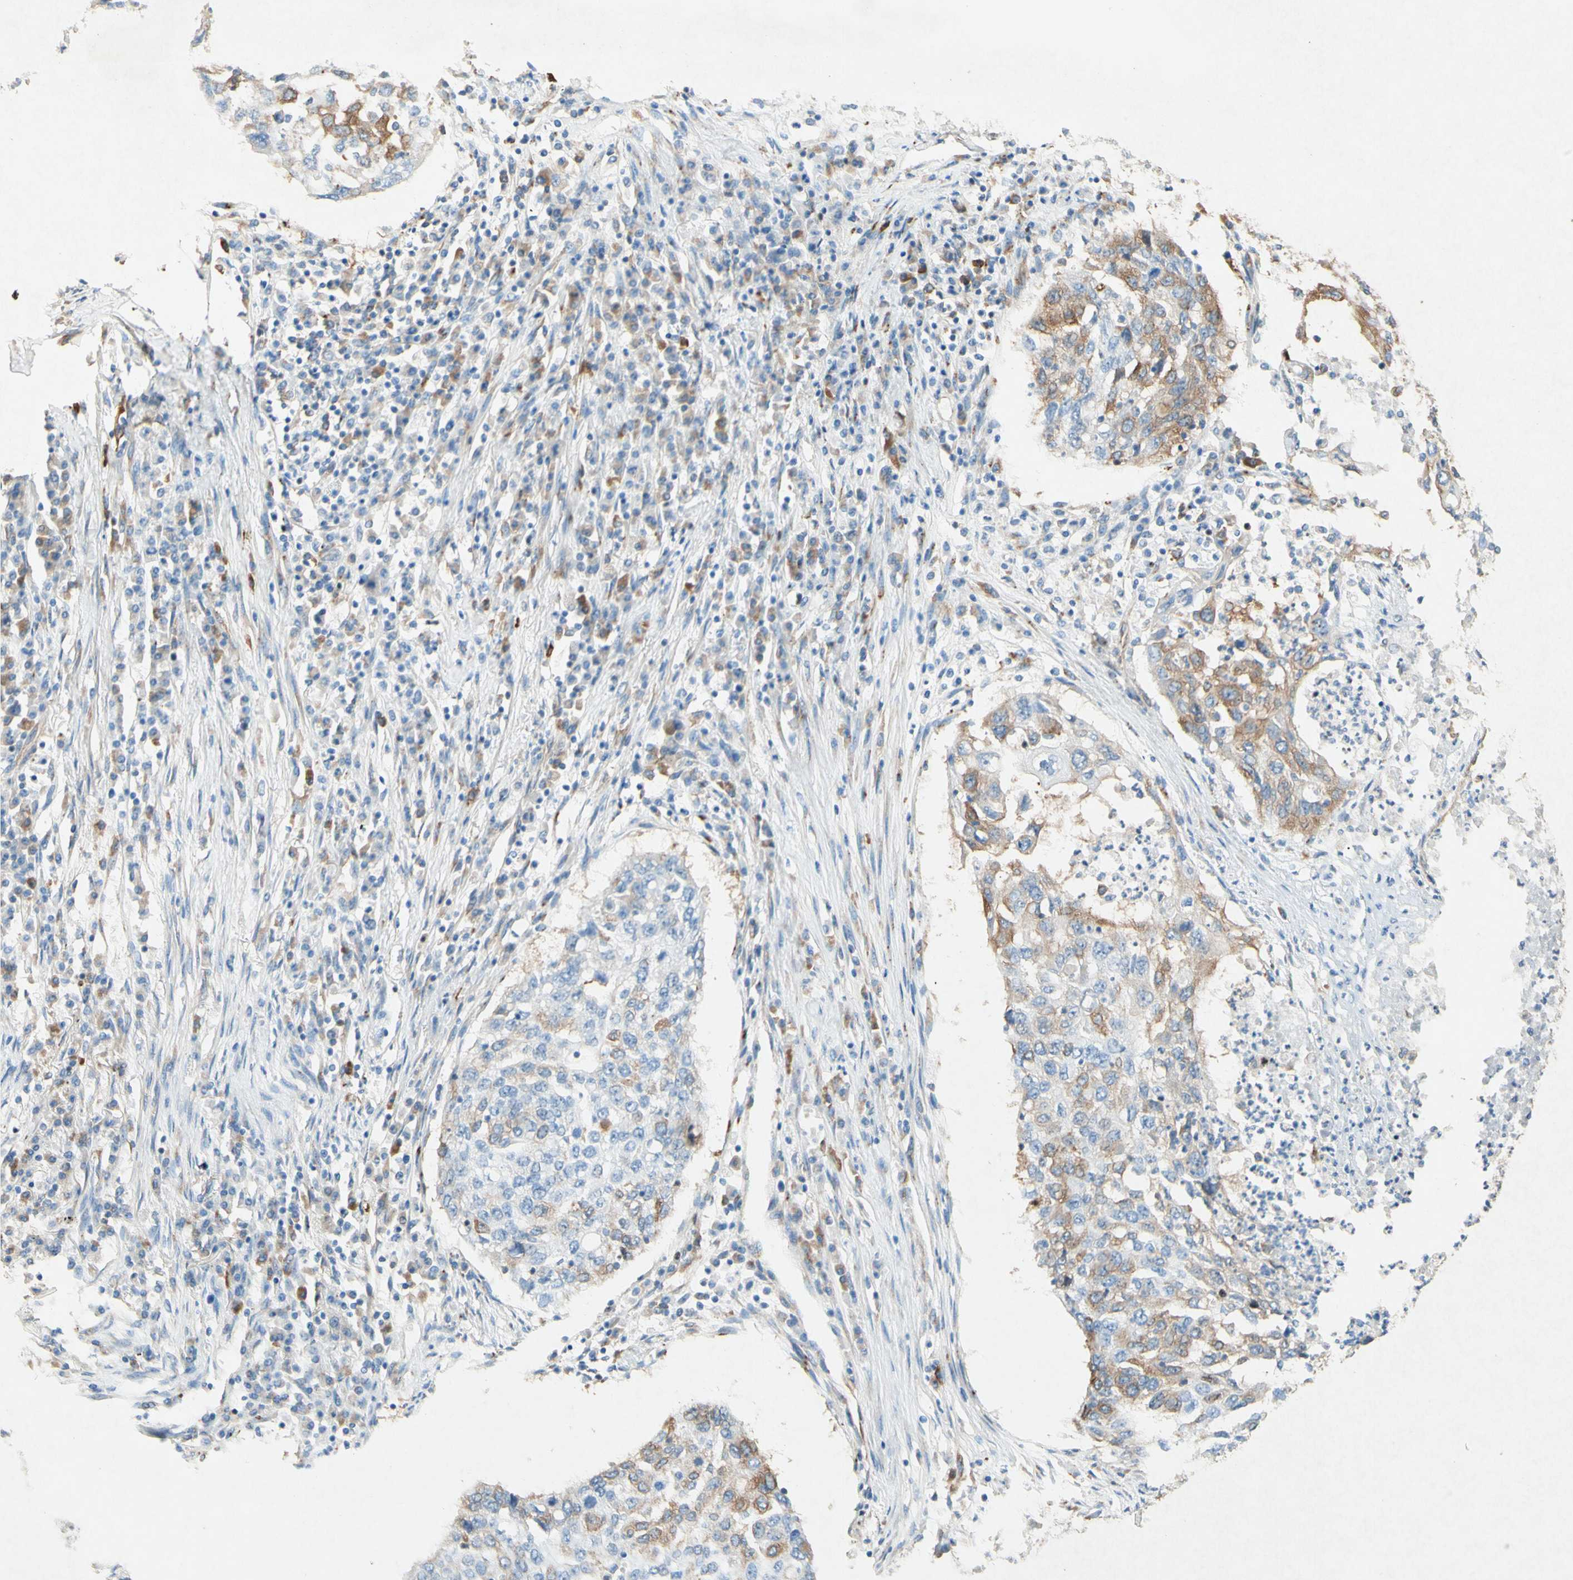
{"staining": {"intensity": "moderate", "quantity": "25%-75%", "location": "cytoplasmic/membranous"}, "tissue": "lung cancer", "cell_type": "Tumor cells", "image_type": "cancer", "snomed": [{"axis": "morphology", "description": "Squamous cell carcinoma, NOS"}, {"axis": "topography", "description": "Lung"}], "caption": "Lung cancer (squamous cell carcinoma) tissue demonstrates moderate cytoplasmic/membranous expression in about 25%-75% of tumor cells, visualized by immunohistochemistry.", "gene": "PABPC1", "patient": {"sex": "female", "age": 63}}